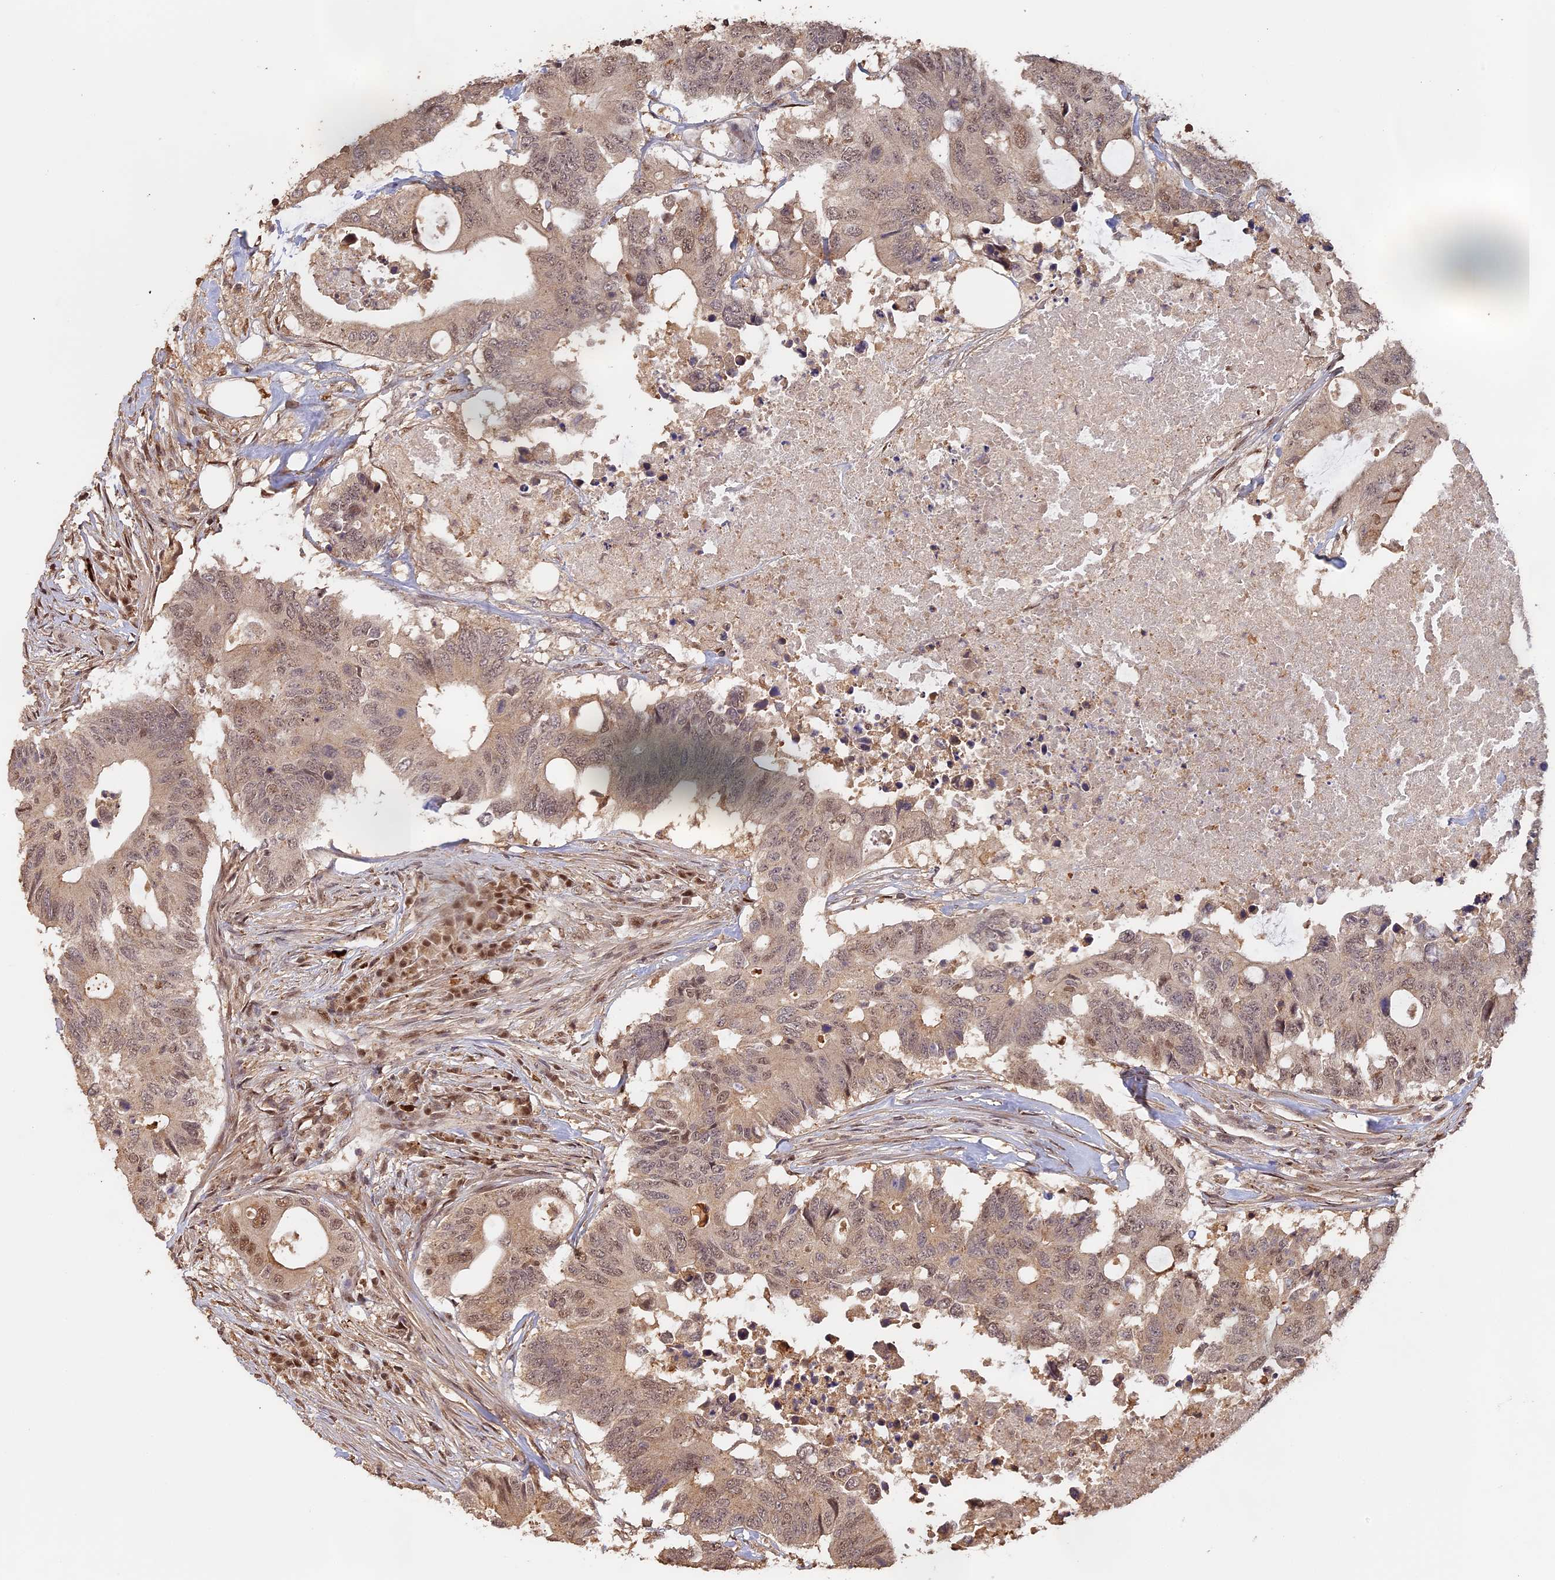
{"staining": {"intensity": "weak", "quantity": ">75%", "location": "cytoplasmic/membranous,nuclear"}, "tissue": "colorectal cancer", "cell_type": "Tumor cells", "image_type": "cancer", "snomed": [{"axis": "morphology", "description": "Adenocarcinoma, NOS"}, {"axis": "topography", "description": "Colon"}], "caption": "The photomicrograph shows immunohistochemical staining of colorectal cancer. There is weak cytoplasmic/membranous and nuclear positivity is appreciated in about >75% of tumor cells.", "gene": "MYBL2", "patient": {"sex": "male", "age": 71}}